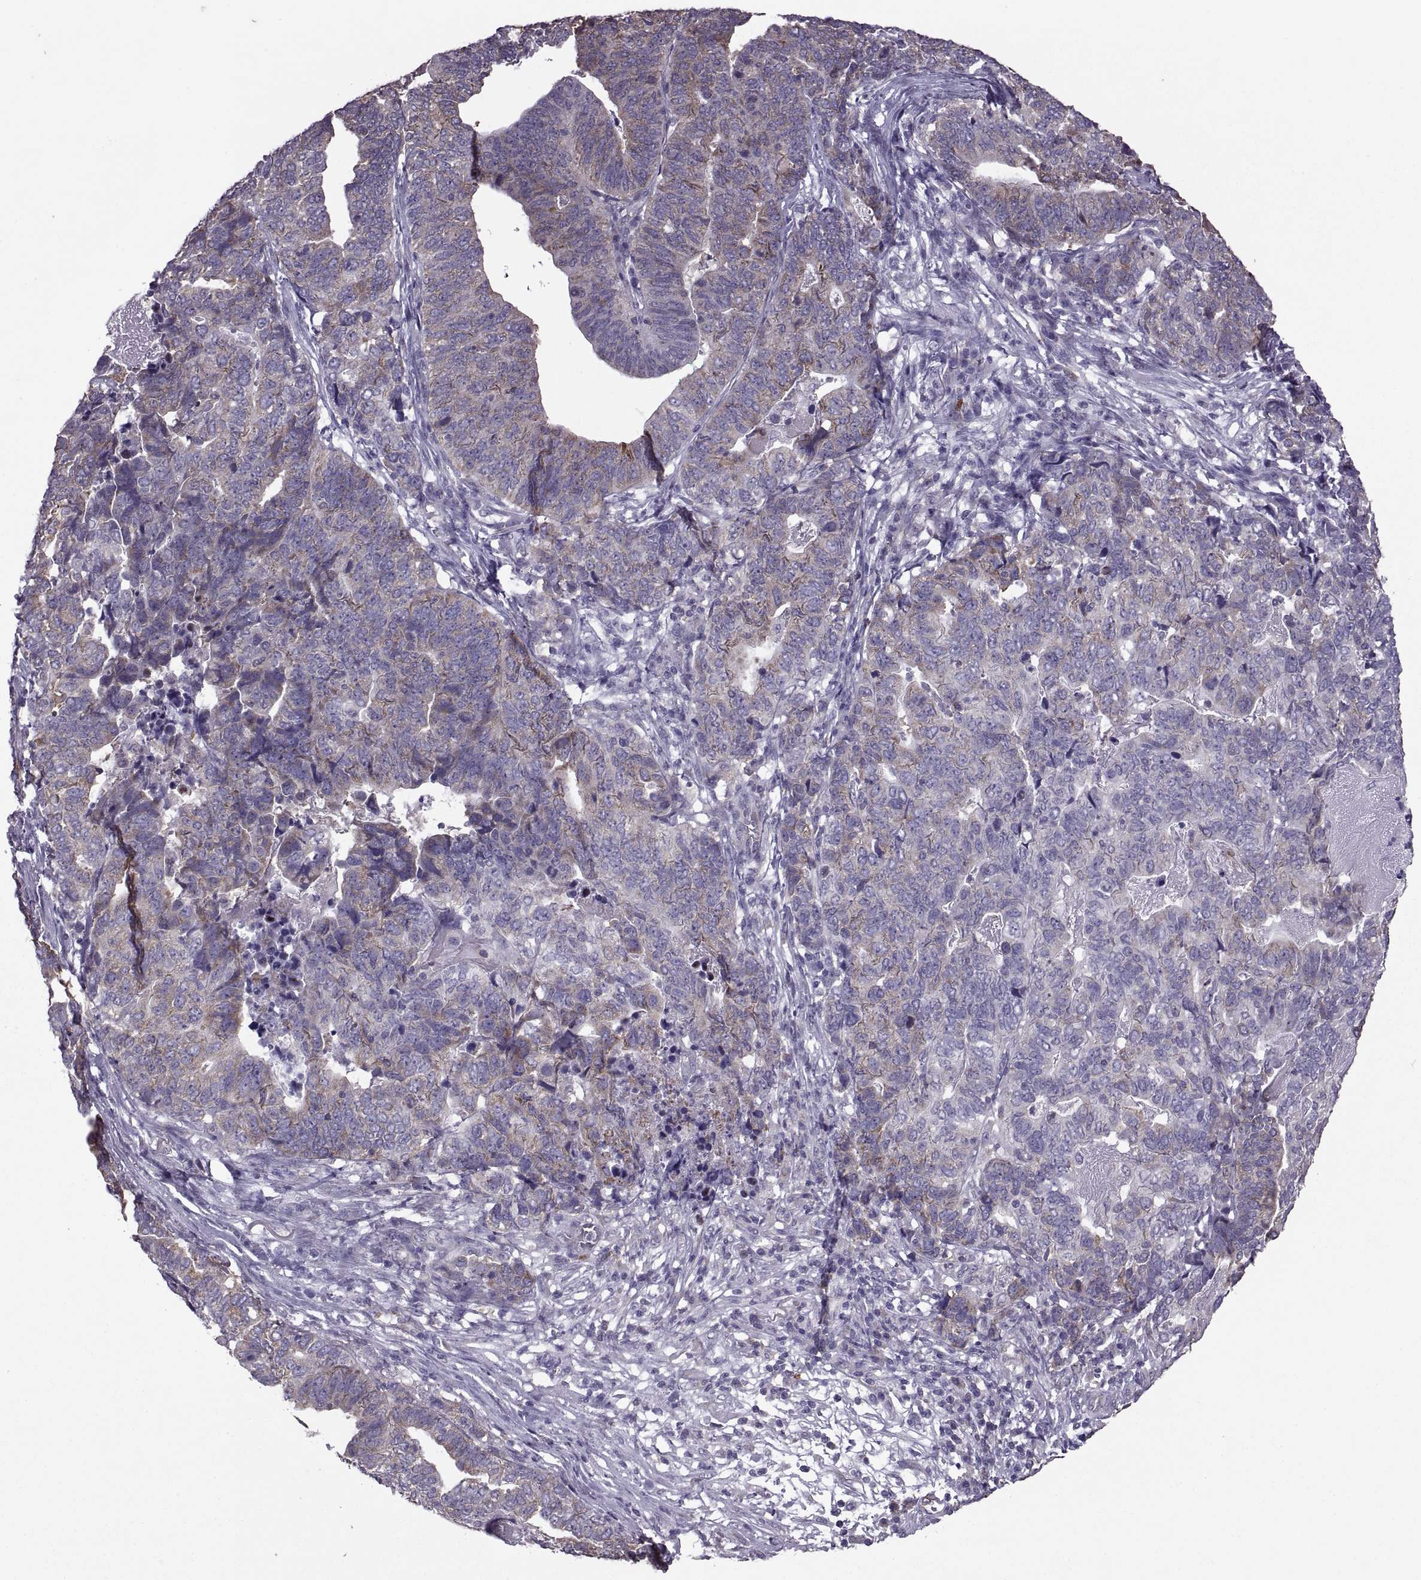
{"staining": {"intensity": "moderate", "quantity": "25%-75%", "location": "cytoplasmic/membranous"}, "tissue": "stomach cancer", "cell_type": "Tumor cells", "image_type": "cancer", "snomed": [{"axis": "morphology", "description": "Adenocarcinoma, NOS"}, {"axis": "topography", "description": "Stomach, upper"}], "caption": "This photomicrograph exhibits adenocarcinoma (stomach) stained with immunohistochemistry to label a protein in brown. The cytoplasmic/membranous of tumor cells show moderate positivity for the protein. Nuclei are counter-stained blue.", "gene": "PABPC1", "patient": {"sex": "female", "age": 67}}